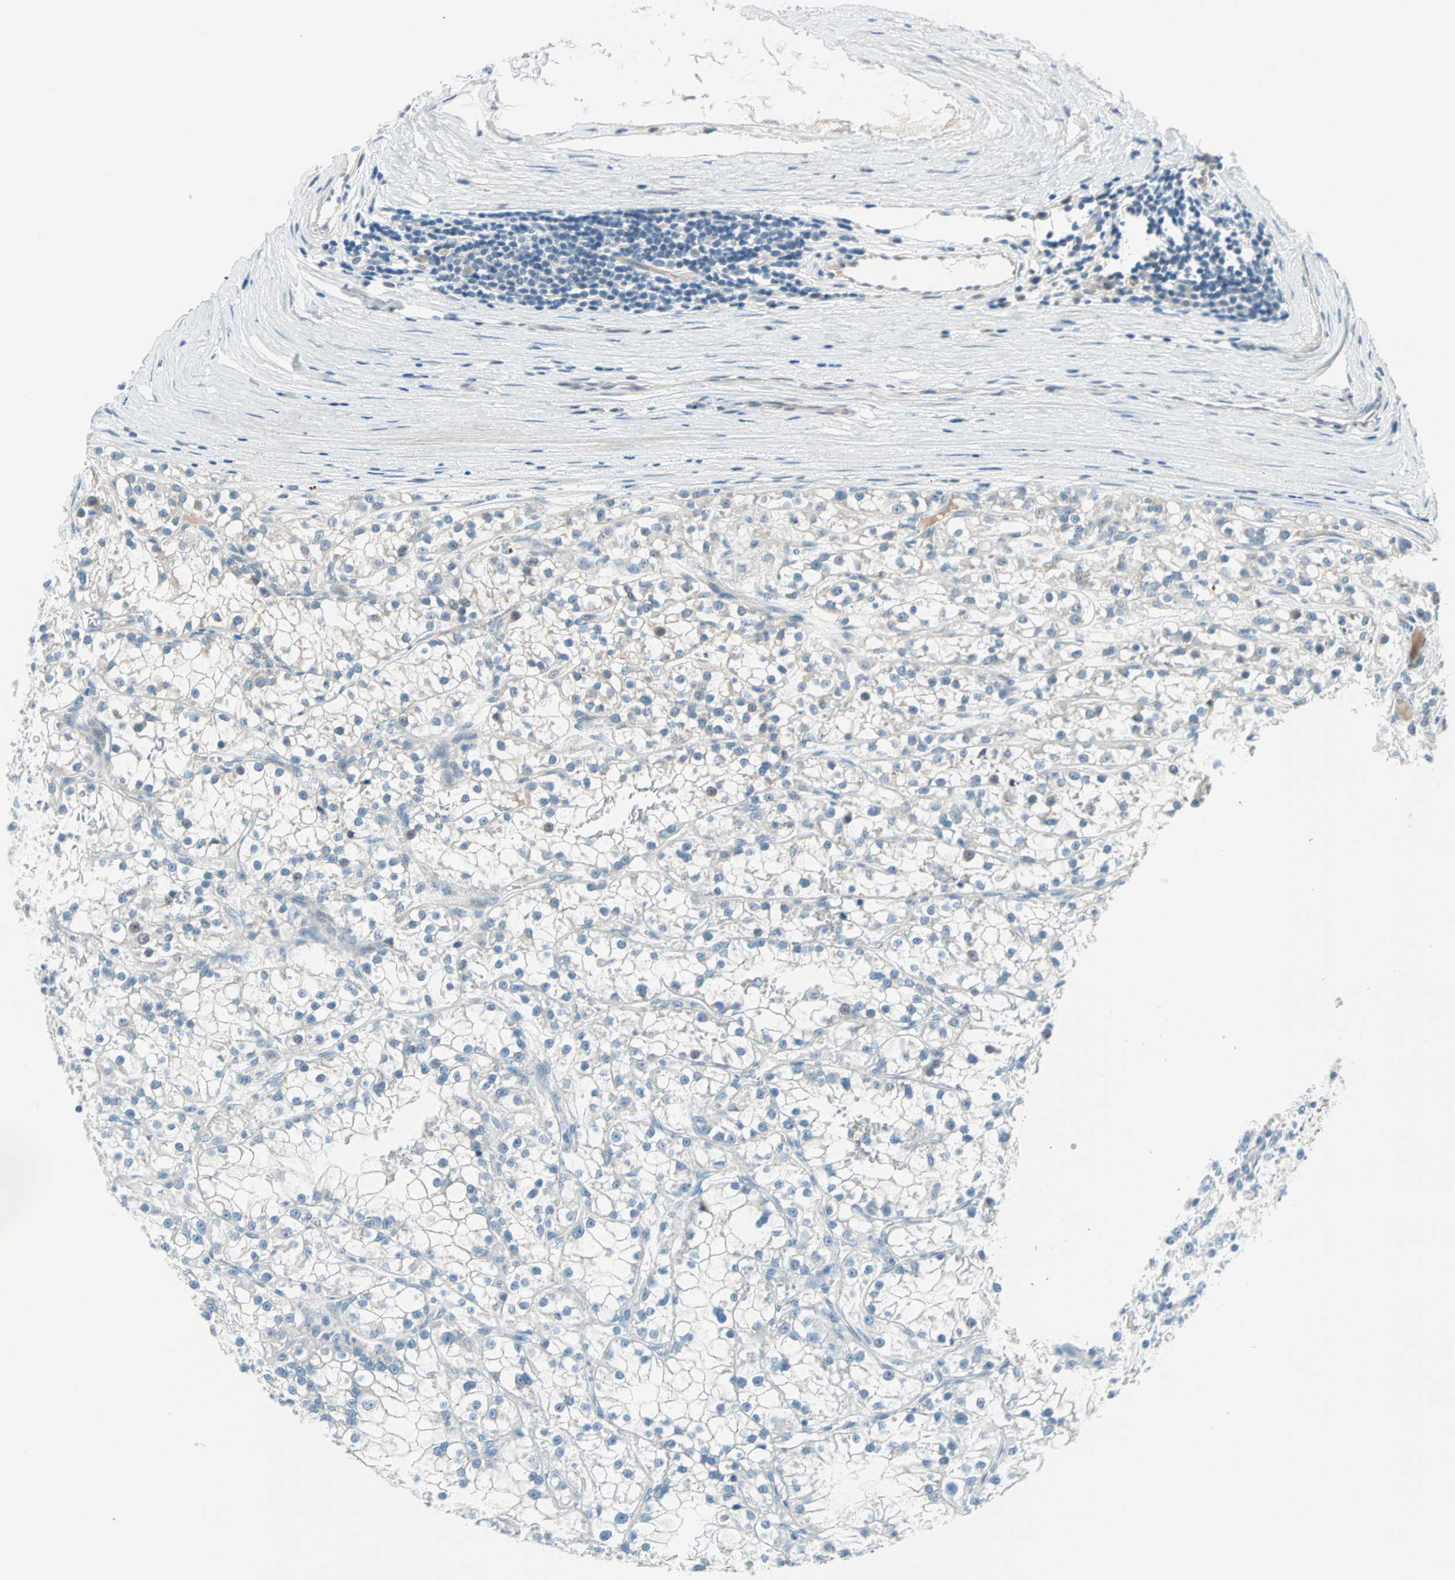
{"staining": {"intensity": "negative", "quantity": "none", "location": "none"}, "tissue": "renal cancer", "cell_type": "Tumor cells", "image_type": "cancer", "snomed": [{"axis": "morphology", "description": "Adenocarcinoma, NOS"}, {"axis": "topography", "description": "Kidney"}], "caption": "Protein analysis of renal cancer (adenocarcinoma) exhibits no significant expression in tumor cells.", "gene": "TMEM163", "patient": {"sex": "female", "age": 52}}